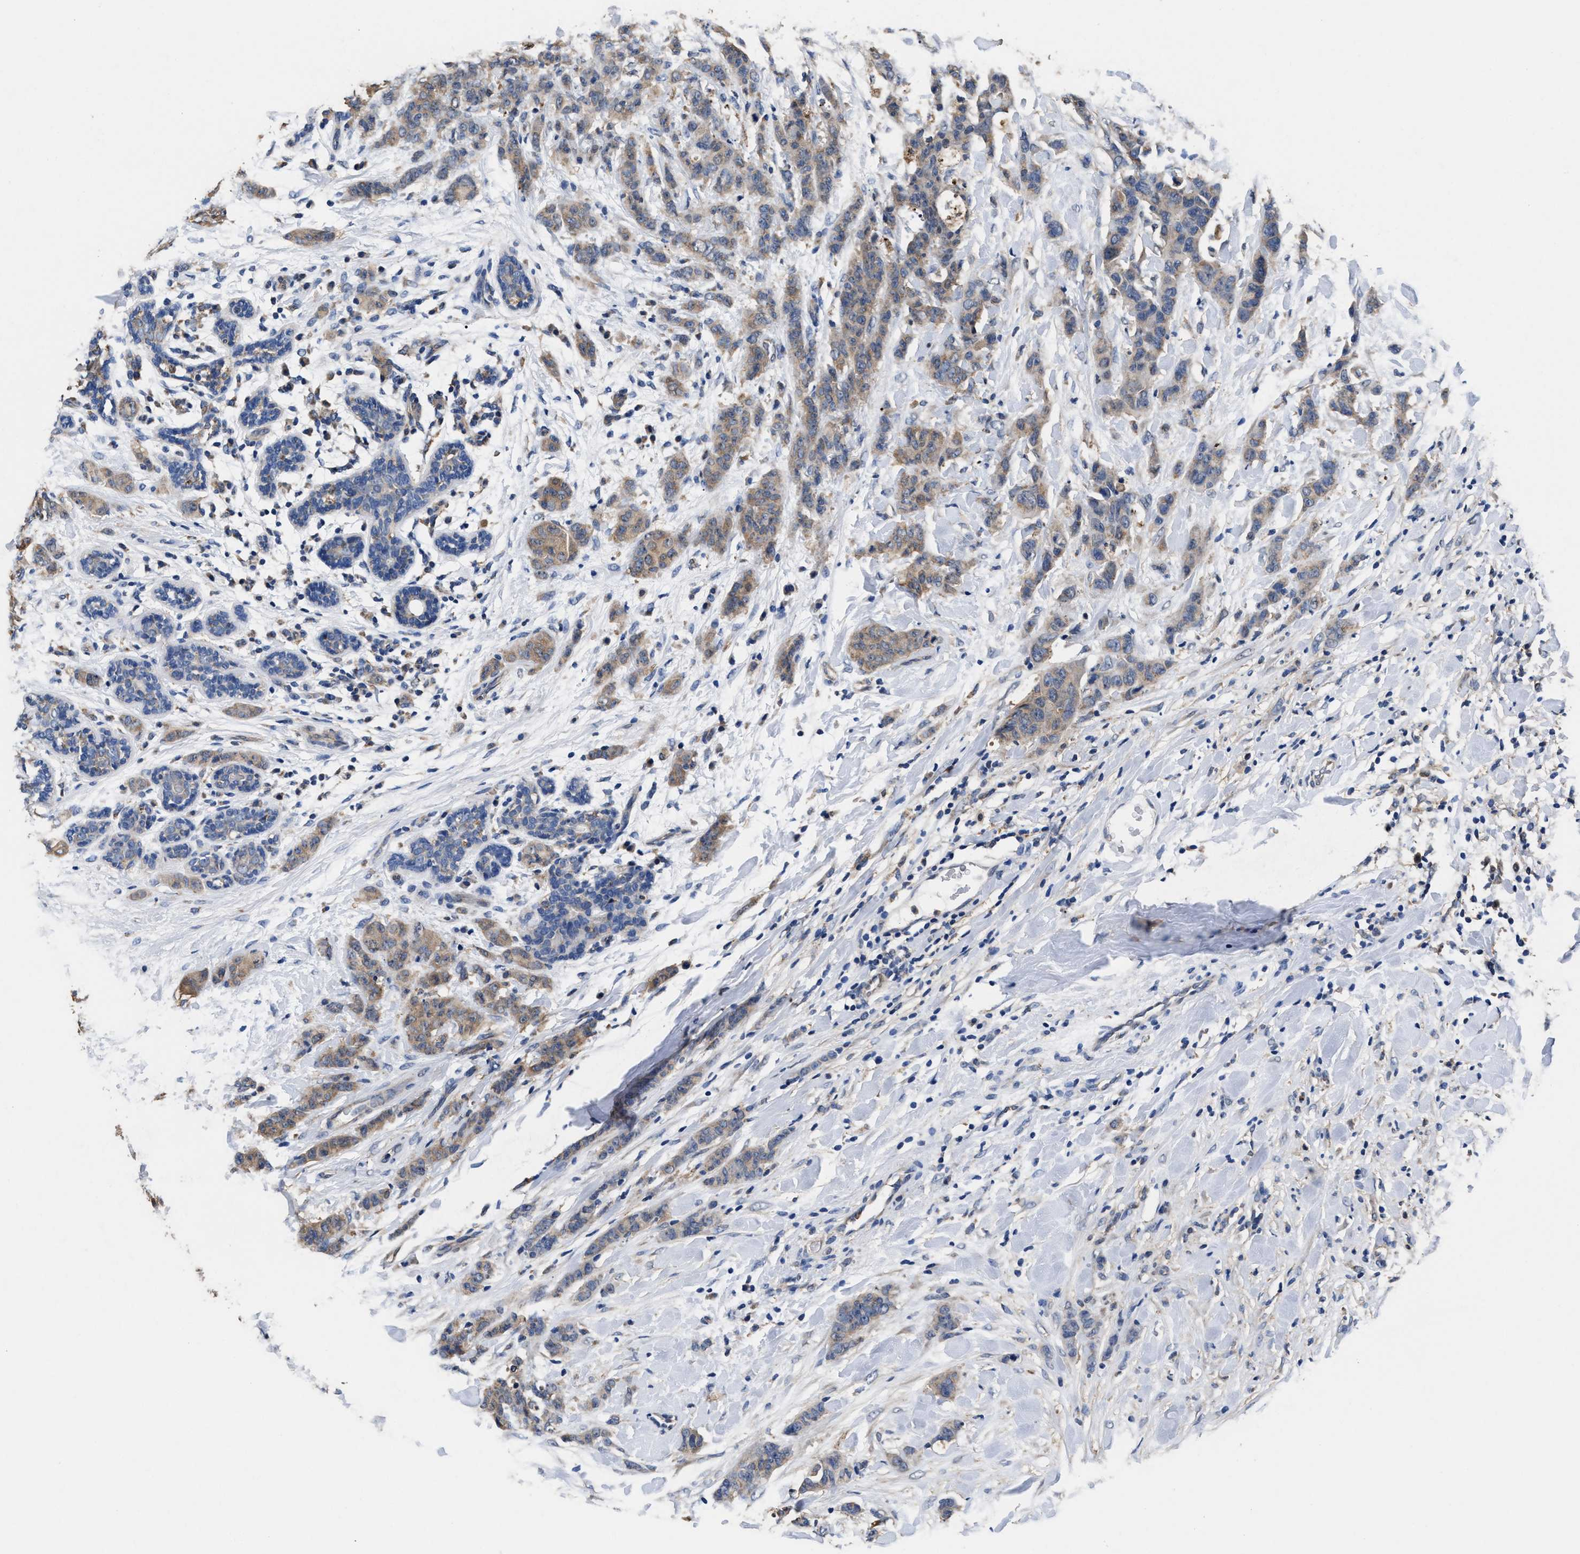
{"staining": {"intensity": "weak", "quantity": ">75%", "location": "cytoplasmic/membranous"}, "tissue": "breast cancer", "cell_type": "Tumor cells", "image_type": "cancer", "snomed": [{"axis": "morphology", "description": "Normal tissue, NOS"}, {"axis": "morphology", "description": "Duct carcinoma"}, {"axis": "topography", "description": "Breast"}], "caption": "Weak cytoplasmic/membranous staining for a protein is seen in approximately >75% of tumor cells of breast cancer using immunohistochemistry (IHC).", "gene": "ACLY", "patient": {"sex": "female", "age": 40}}